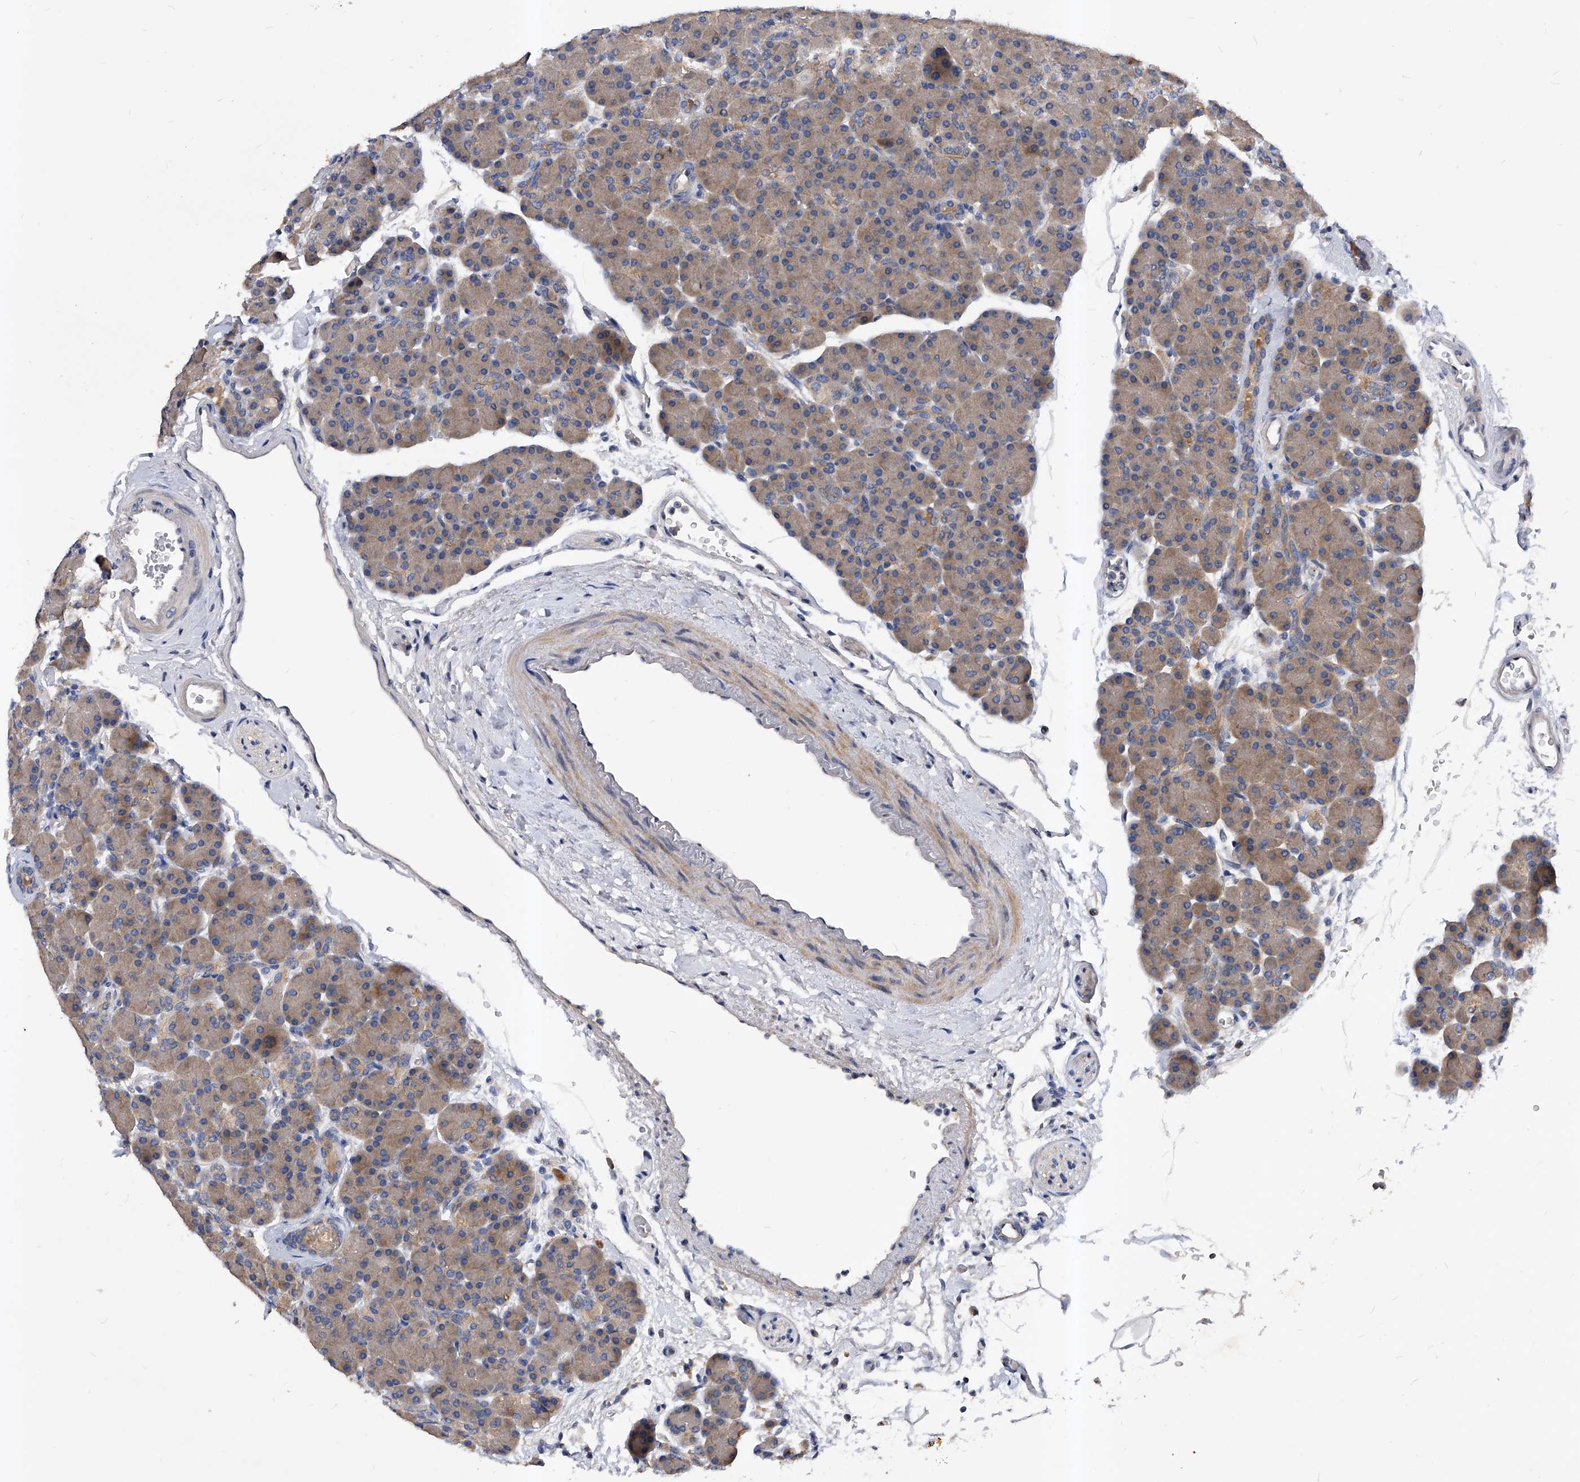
{"staining": {"intensity": "moderate", "quantity": "25%-75%", "location": "cytoplasmic/membranous"}, "tissue": "pancreas", "cell_type": "Exocrine glandular cells", "image_type": "normal", "snomed": [{"axis": "morphology", "description": "Normal tissue, NOS"}, {"axis": "topography", "description": "Pancreas"}], "caption": "An image of pancreas stained for a protein shows moderate cytoplasmic/membranous brown staining in exocrine glandular cells.", "gene": "ARL4C", "patient": {"sex": "female", "age": 43}}